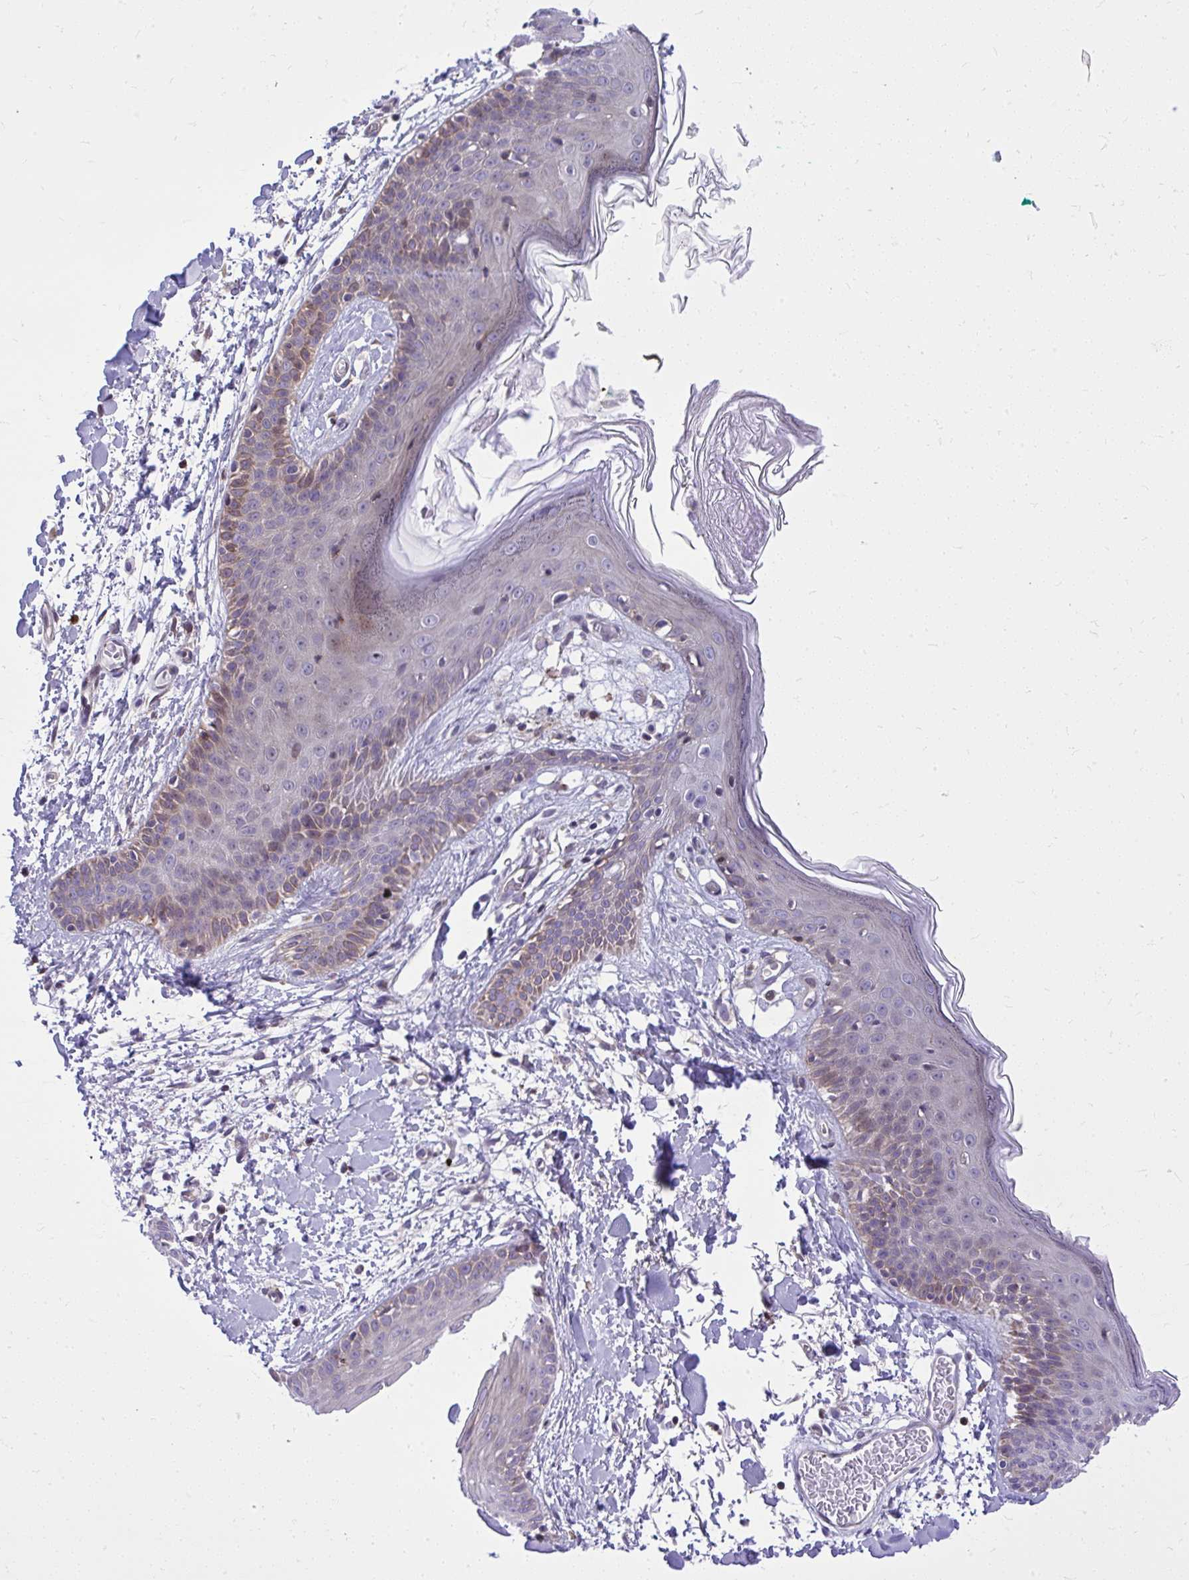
{"staining": {"intensity": "negative", "quantity": "none", "location": "none"}, "tissue": "skin", "cell_type": "Fibroblasts", "image_type": "normal", "snomed": [{"axis": "morphology", "description": "Normal tissue, NOS"}, {"axis": "topography", "description": "Skin"}], "caption": "This image is of benign skin stained with IHC to label a protein in brown with the nuclei are counter-stained blue. There is no expression in fibroblasts.", "gene": "GRK4", "patient": {"sex": "male", "age": 79}}